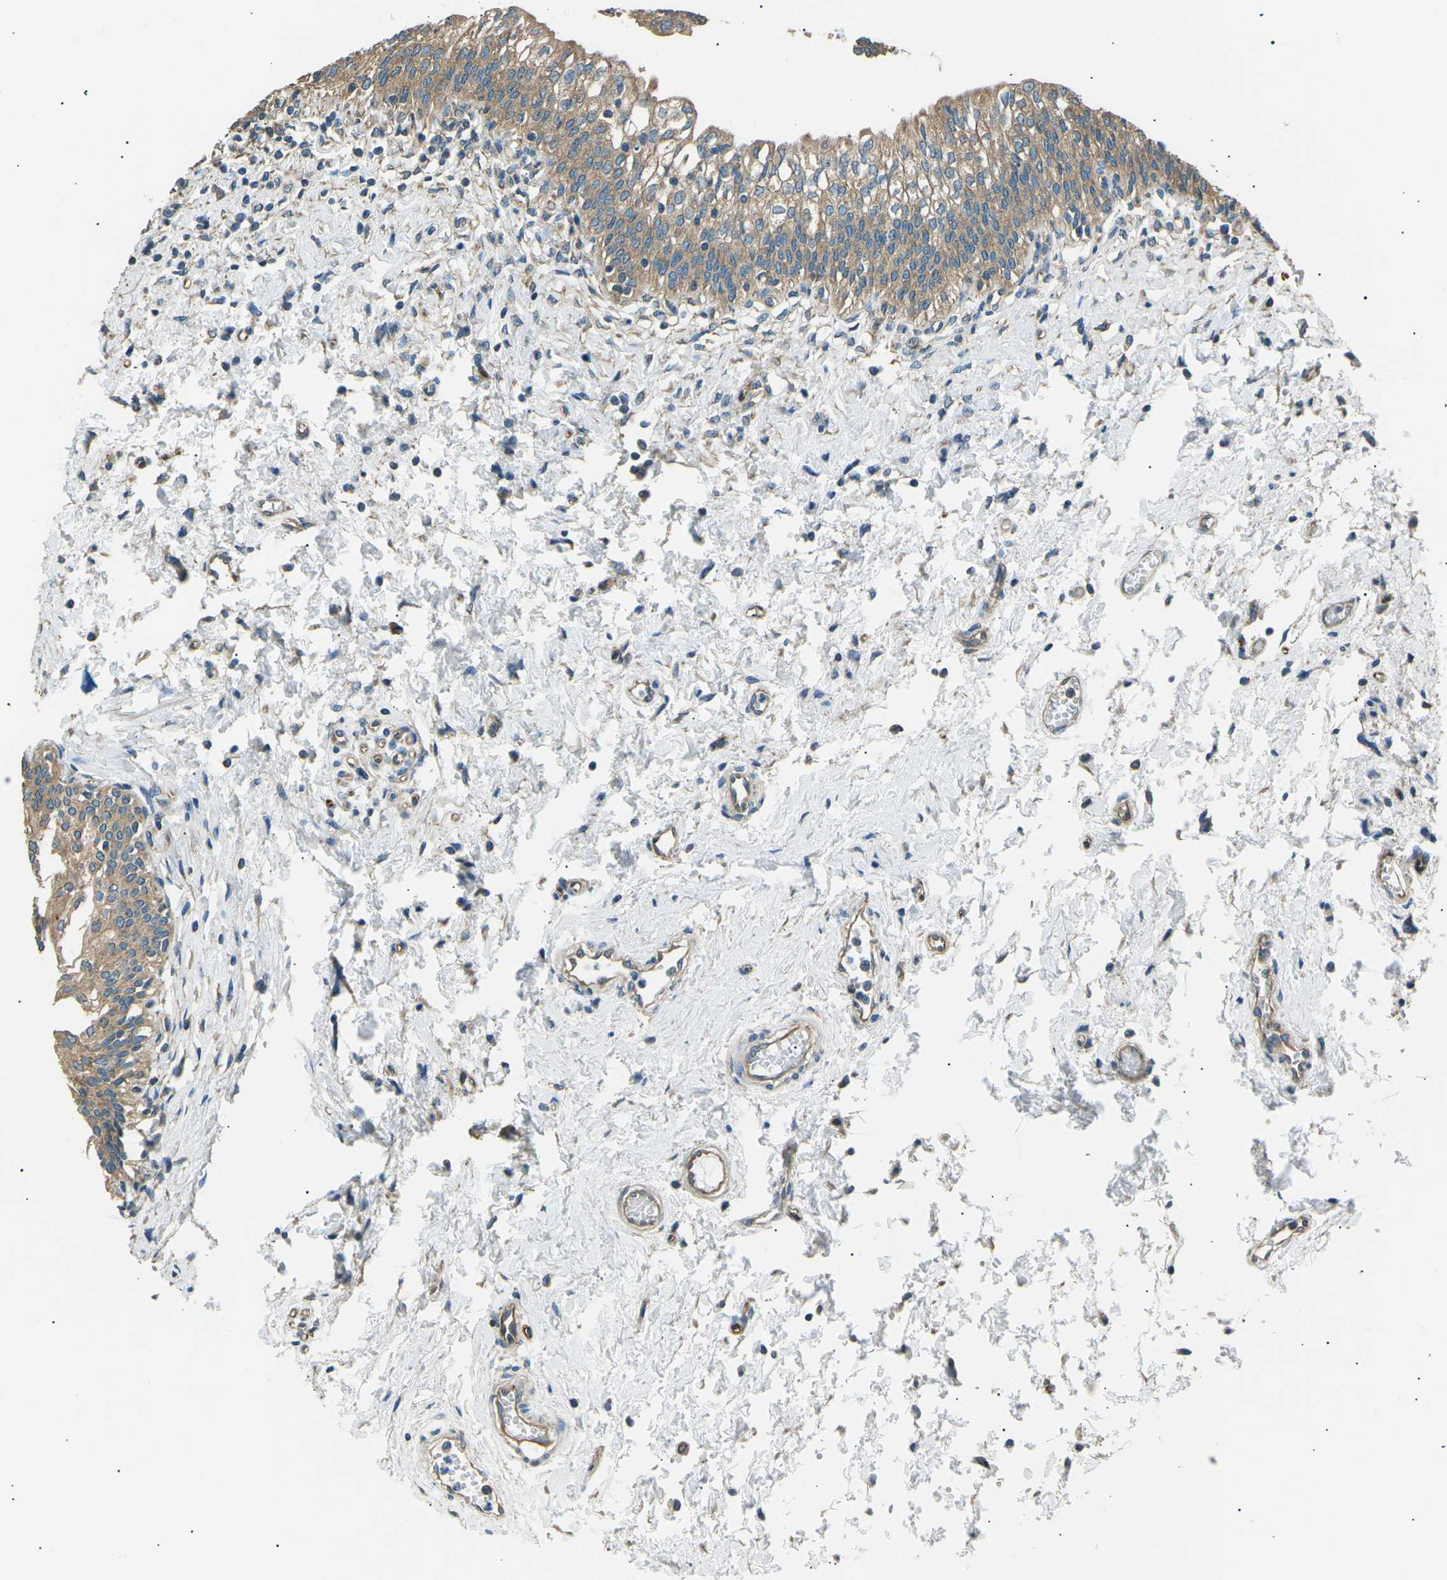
{"staining": {"intensity": "weak", "quantity": ">75%", "location": "cytoplasmic/membranous"}, "tissue": "urinary bladder", "cell_type": "Urothelial cells", "image_type": "normal", "snomed": [{"axis": "morphology", "description": "Normal tissue, NOS"}, {"axis": "topography", "description": "Urinary bladder"}], "caption": "This histopathology image shows IHC staining of normal urinary bladder, with low weak cytoplasmic/membranous staining in approximately >75% of urothelial cells.", "gene": "SLK", "patient": {"sex": "male", "age": 55}}